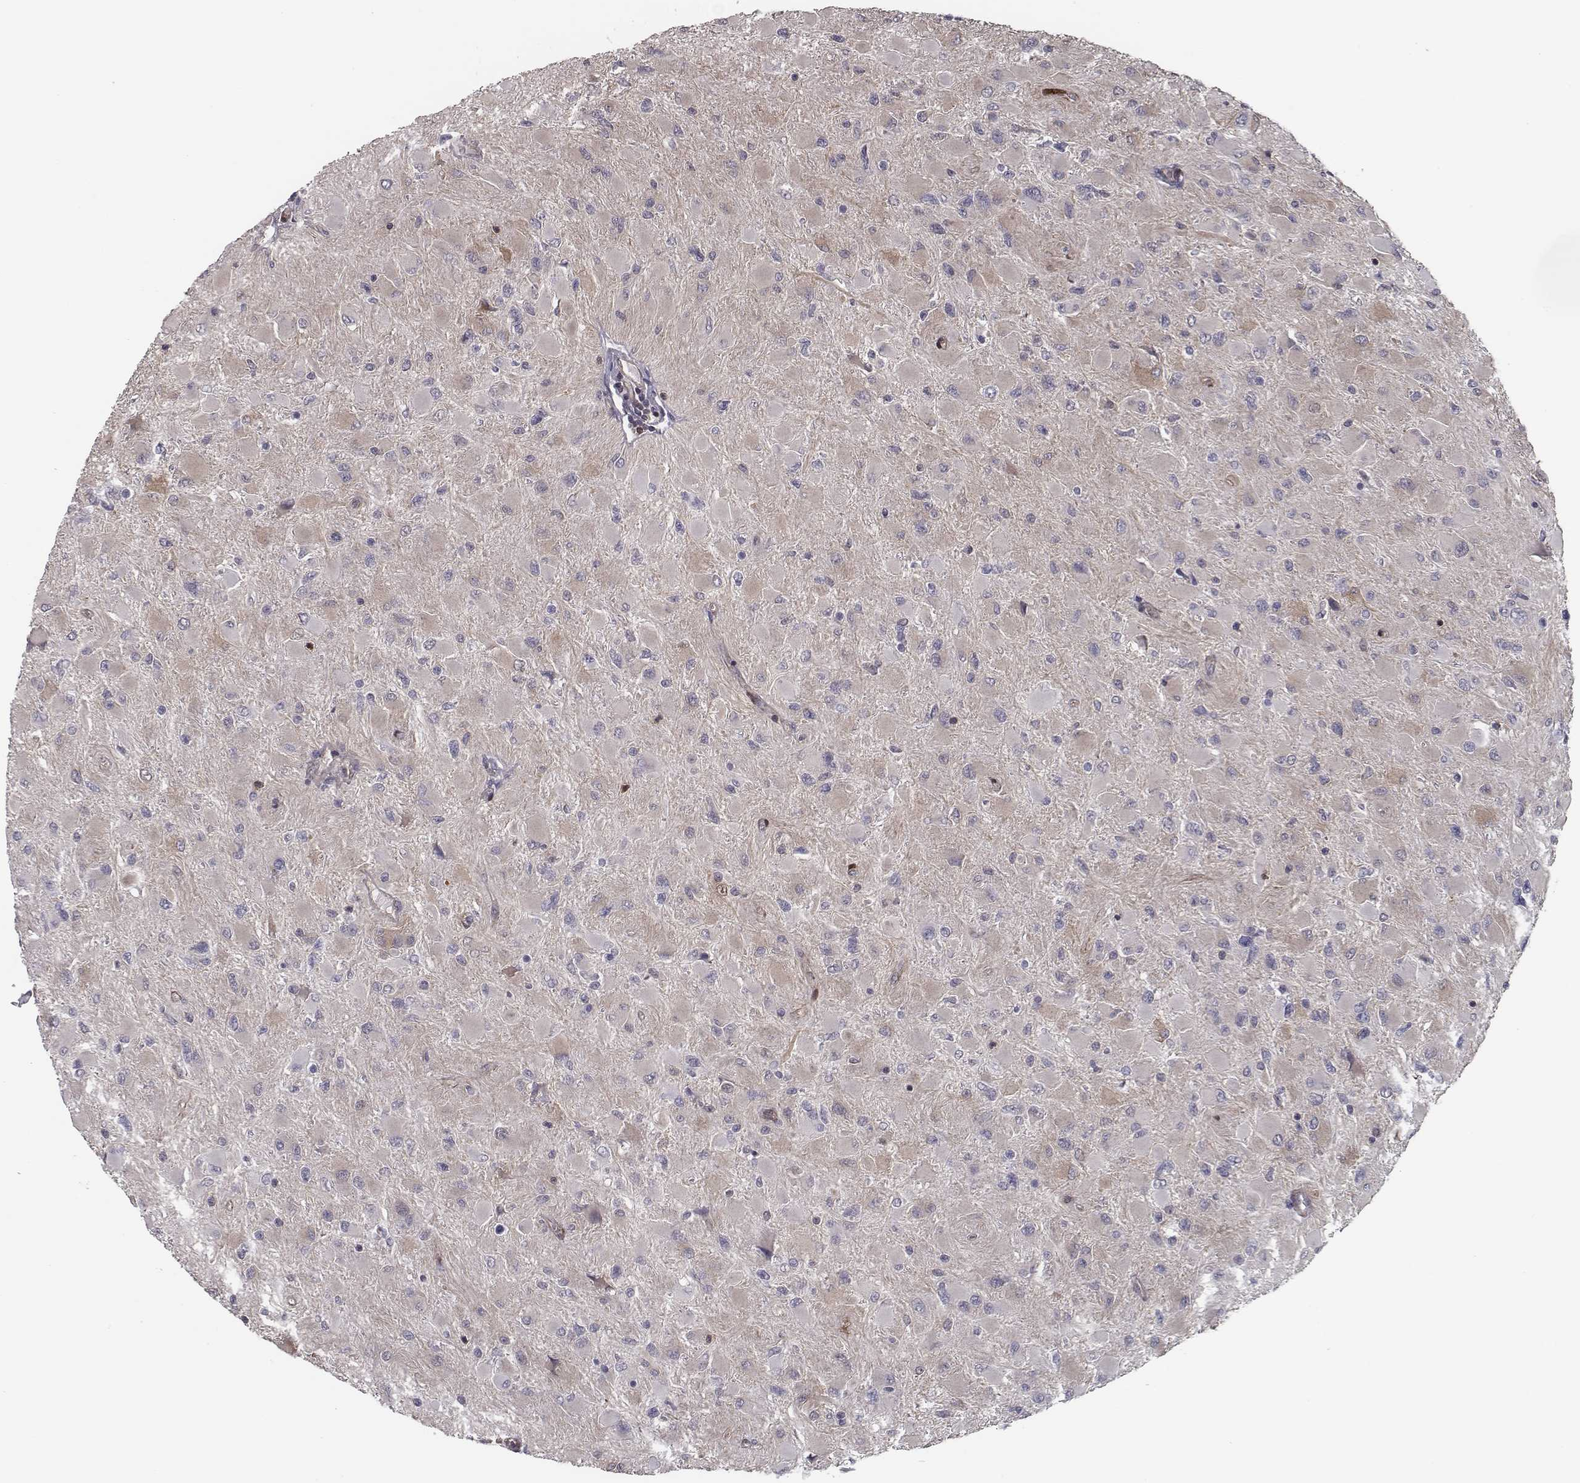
{"staining": {"intensity": "weak", "quantity": "<25%", "location": "cytoplasmic/membranous"}, "tissue": "glioma", "cell_type": "Tumor cells", "image_type": "cancer", "snomed": [{"axis": "morphology", "description": "Glioma, malignant, High grade"}, {"axis": "topography", "description": "Cerebral cortex"}], "caption": "This photomicrograph is of glioma stained with IHC to label a protein in brown with the nuclei are counter-stained blue. There is no staining in tumor cells.", "gene": "ISYNA1", "patient": {"sex": "female", "age": 36}}